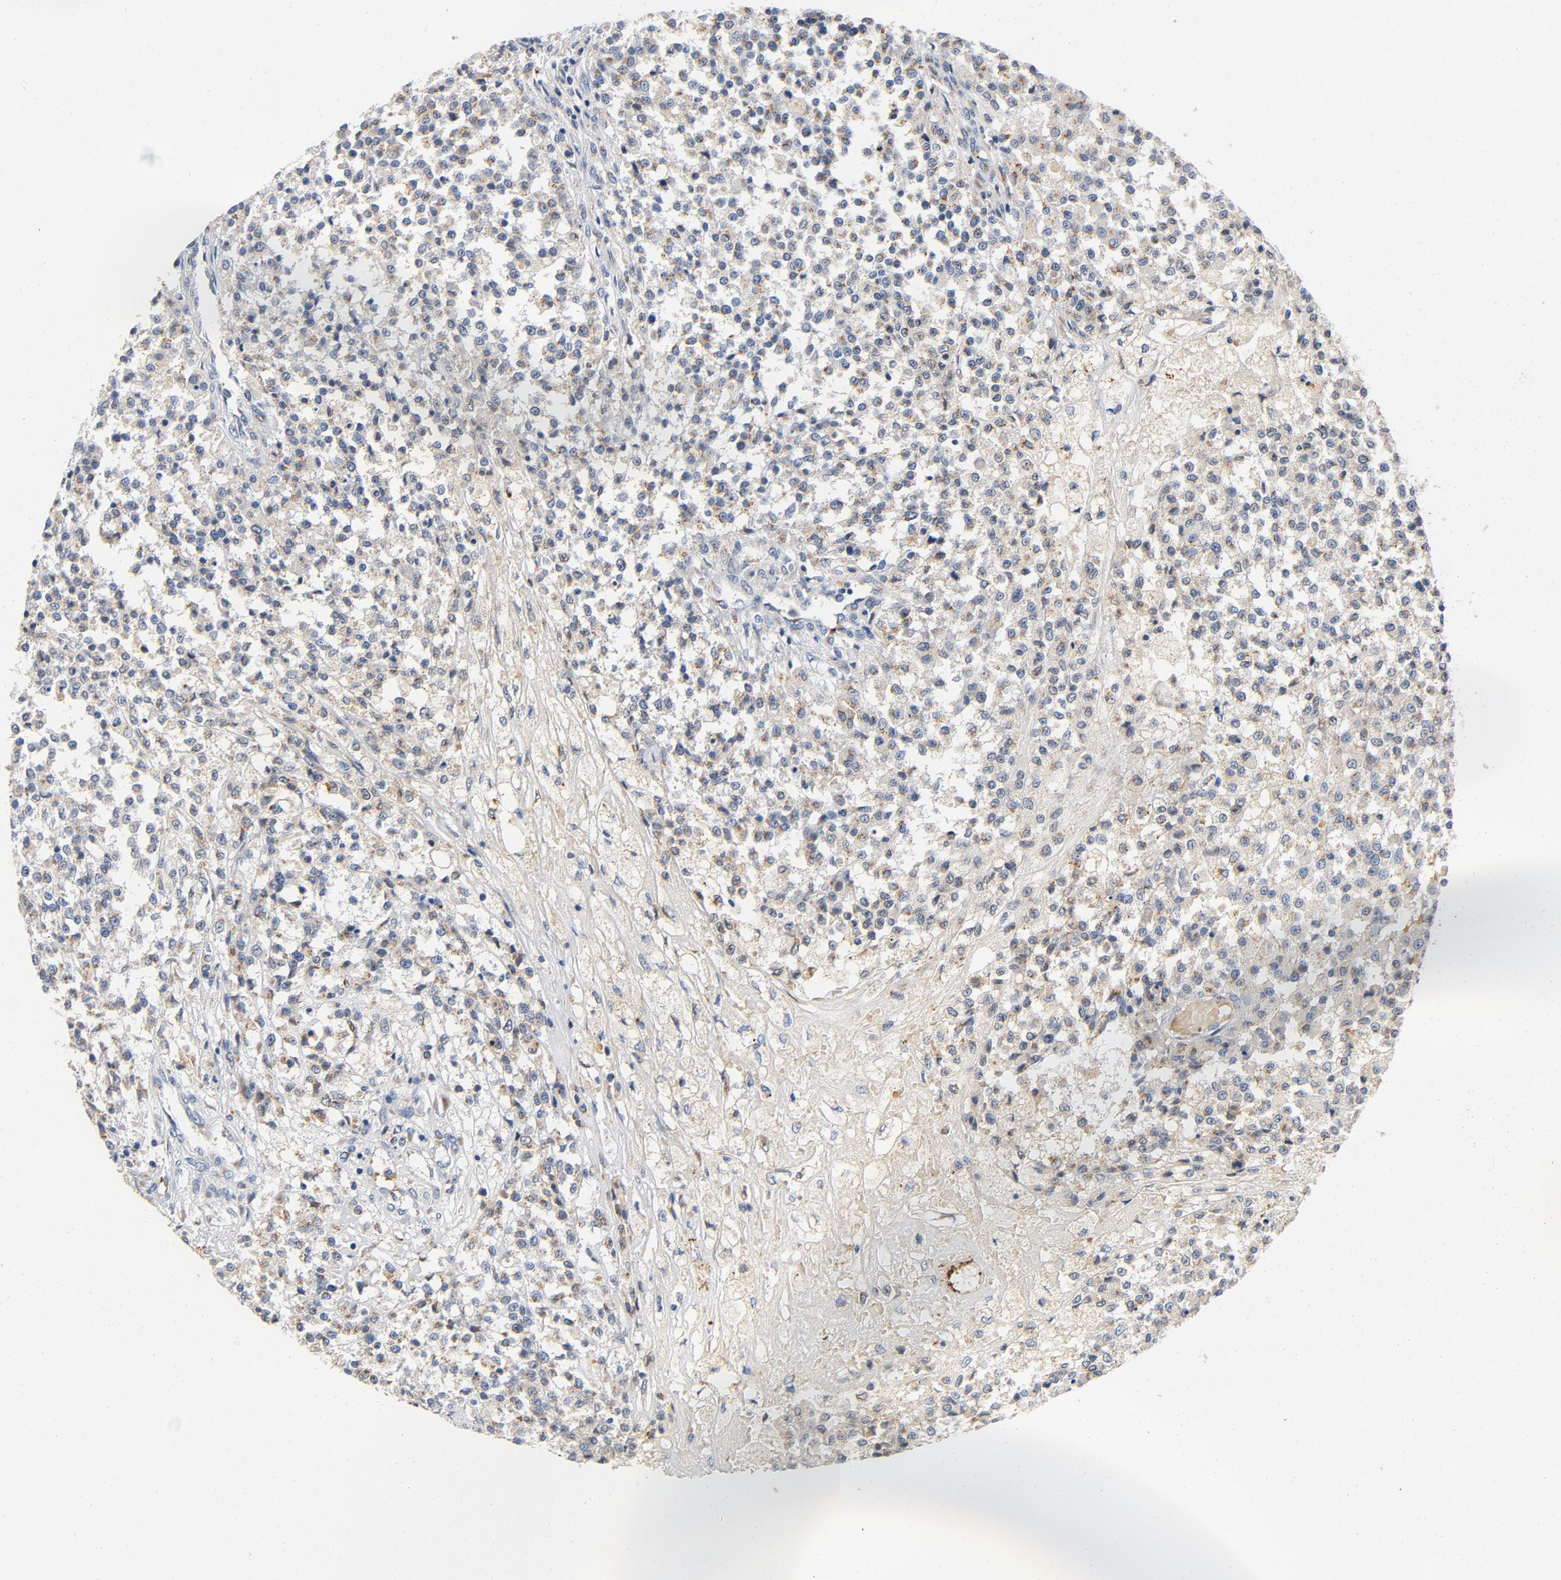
{"staining": {"intensity": "negative", "quantity": "none", "location": "none"}, "tissue": "testis cancer", "cell_type": "Tumor cells", "image_type": "cancer", "snomed": [{"axis": "morphology", "description": "Seminoma, NOS"}, {"axis": "topography", "description": "Testis"}], "caption": "There is no significant positivity in tumor cells of testis cancer. (DAB (3,3'-diaminobenzidine) IHC with hematoxylin counter stain).", "gene": "LMAN2", "patient": {"sex": "male", "age": 59}}